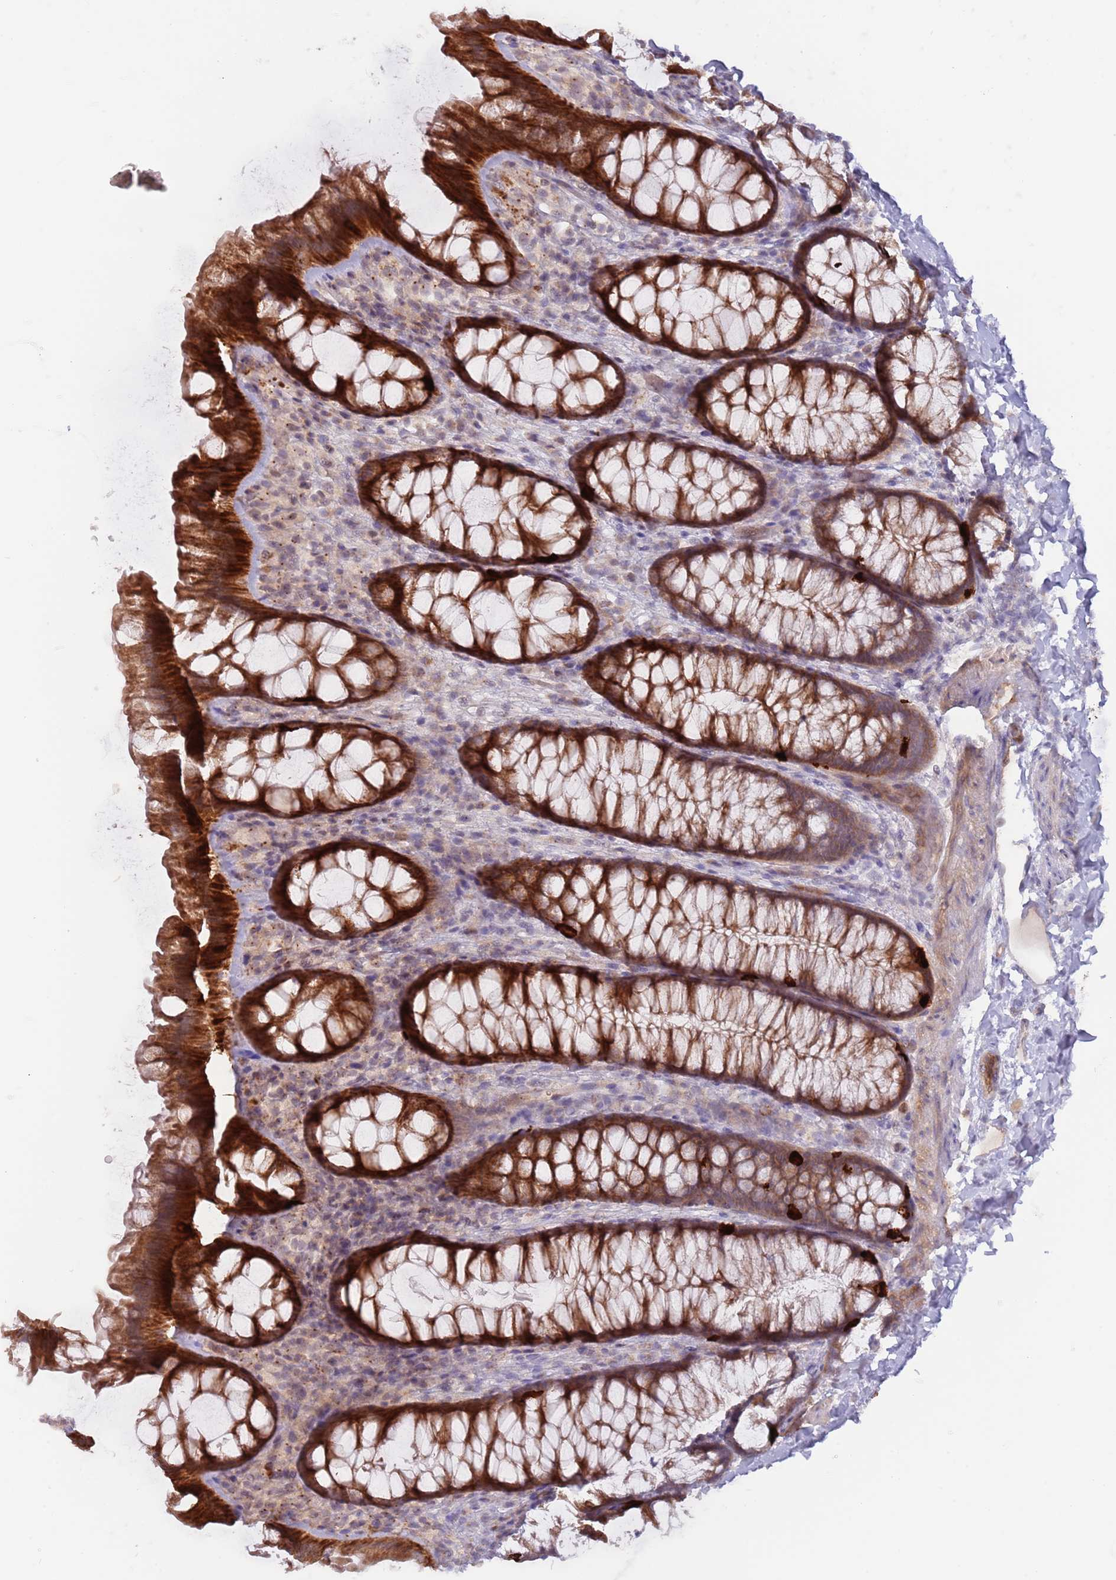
{"staining": {"intensity": "weak", "quantity": ">75%", "location": "cytoplasmic/membranous"}, "tissue": "colon", "cell_type": "Endothelial cells", "image_type": "normal", "snomed": [{"axis": "morphology", "description": "Normal tissue, NOS"}, {"axis": "topography", "description": "Colon"}], "caption": "A high-resolution image shows immunohistochemistry staining of normal colon, which displays weak cytoplasmic/membranous staining in about >75% of endothelial cells. (DAB (3,3'-diaminobenzidine) IHC, brown staining for protein, blue staining for nuclei).", "gene": "LDHD", "patient": {"sex": "male", "age": 46}}